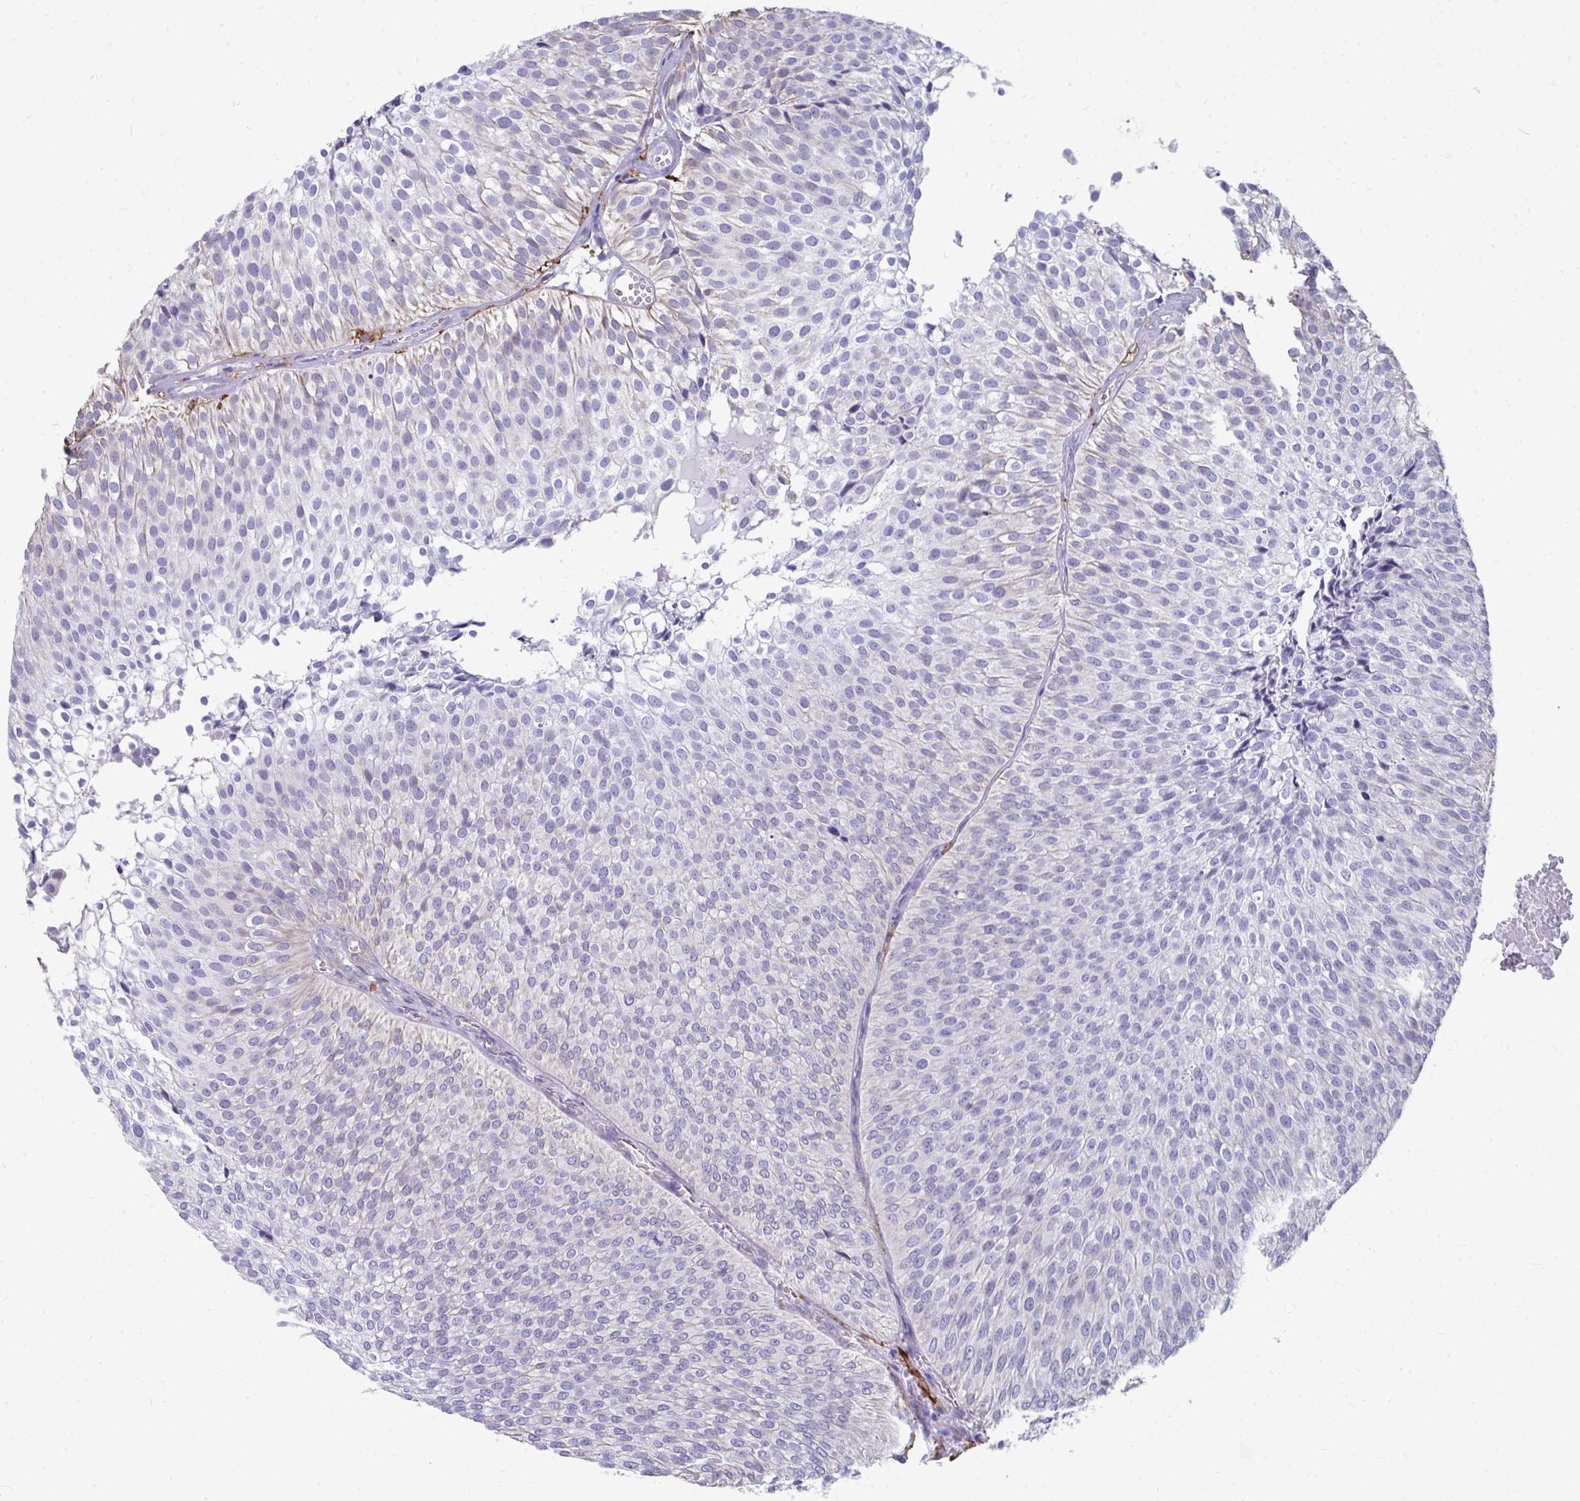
{"staining": {"intensity": "negative", "quantity": "none", "location": "none"}, "tissue": "urothelial cancer", "cell_type": "Tumor cells", "image_type": "cancer", "snomed": [{"axis": "morphology", "description": "Urothelial carcinoma, Low grade"}, {"axis": "topography", "description": "Urinary bladder"}], "caption": "The IHC photomicrograph has no significant expression in tumor cells of low-grade urothelial carcinoma tissue.", "gene": "CD163", "patient": {"sex": "male", "age": 91}}